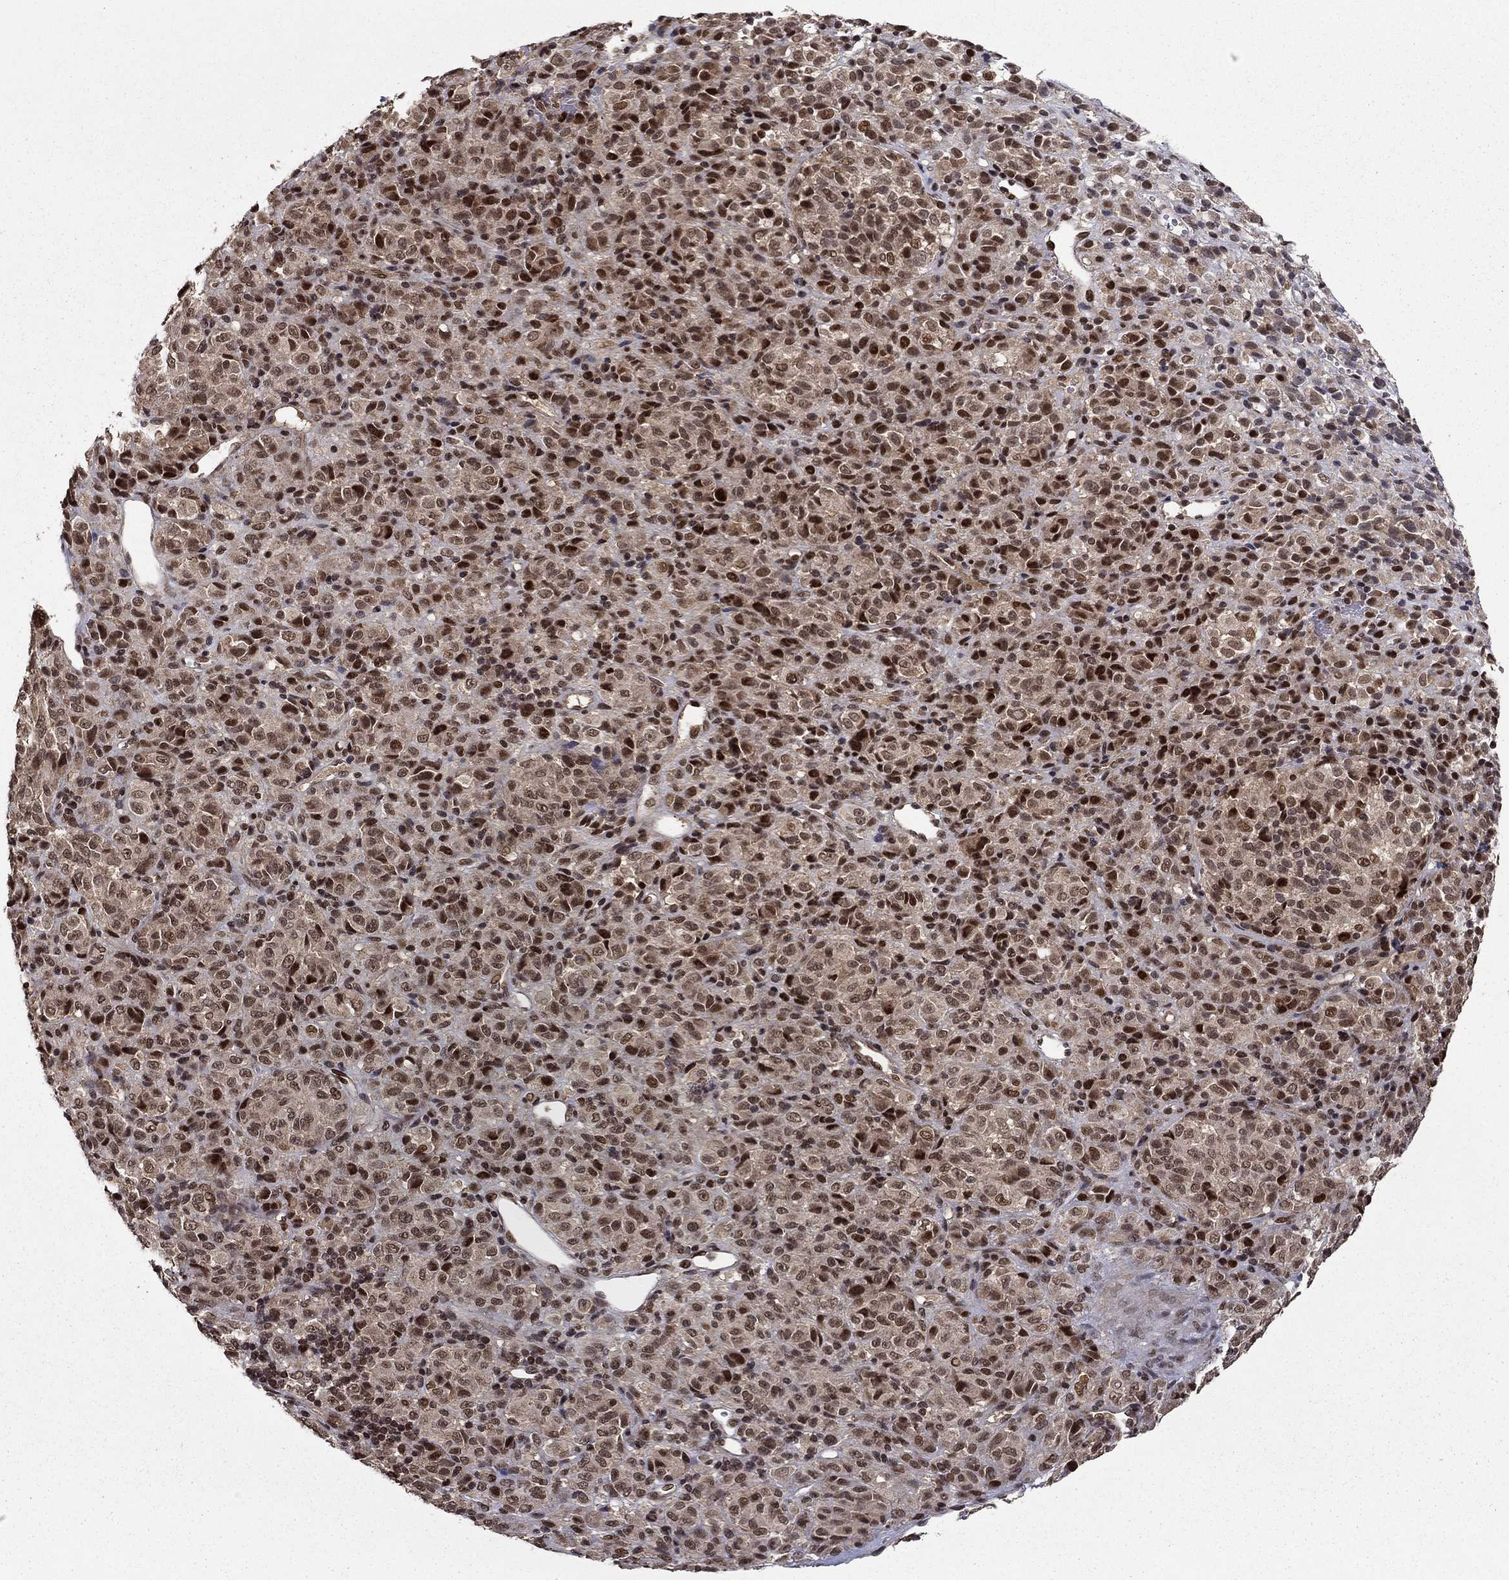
{"staining": {"intensity": "strong", "quantity": ">75%", "location": "nuclear"}, "tissue": "melanoma", "cell_type": "Tumor cells", "image_type": "cancer", "snomed": [{"axis": "morphology", "description": "Malignant melanoma, Metastatic site"}, {"axis": "topography", "description": "Brain"}], "caption": "About >75% of tumor cells in human melanoma exhibit strong nuclear protein staining as visualized by brown immunohistochemical staining.", "gene": "CDCA7L", "patient": {"sex": "female", "age": 56}}